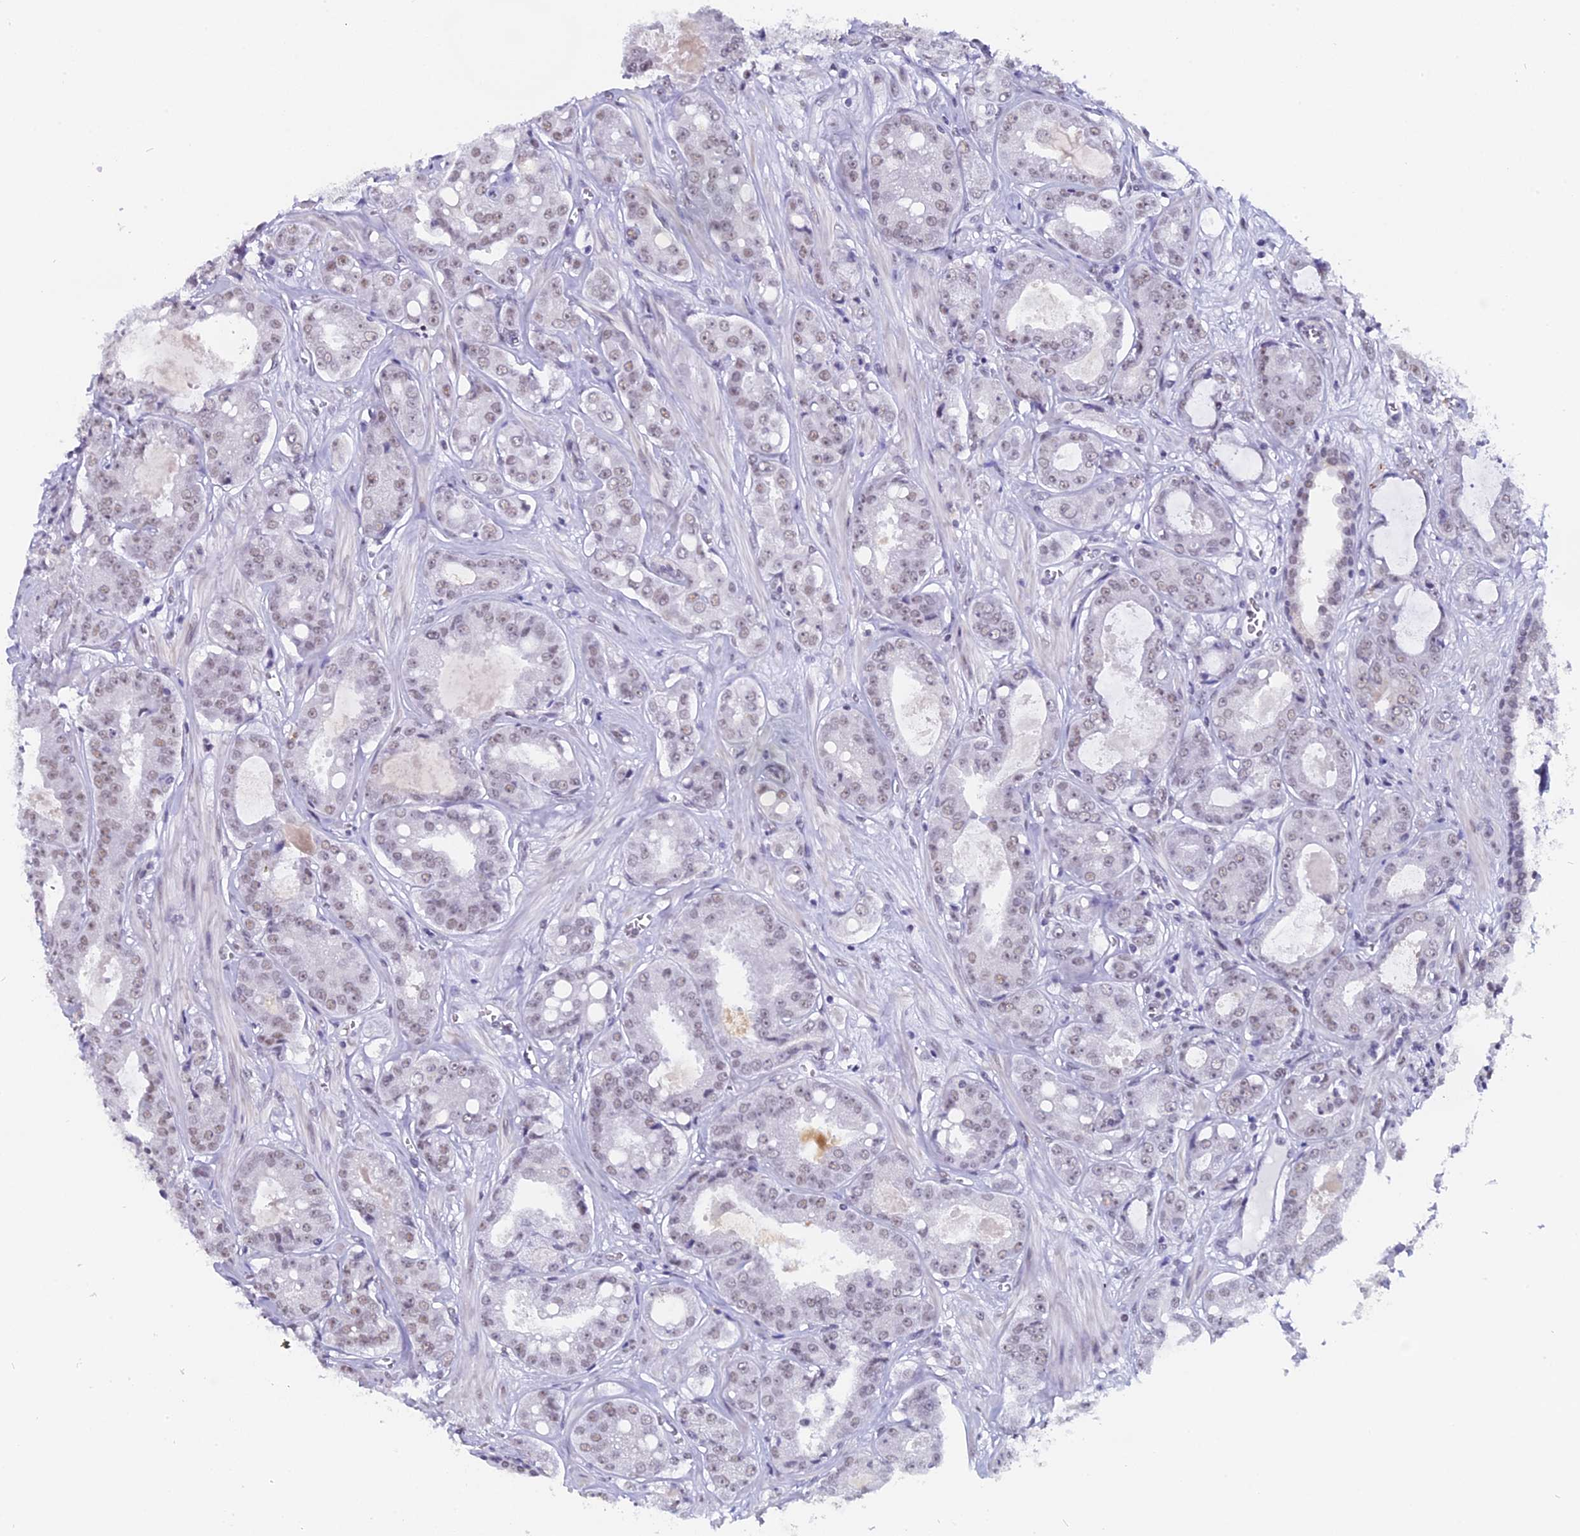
{"staining": {"intensity": "weak", "quantity": "25%-75%", "location": "nuclear"}, "tissue": "prostate cancer", "cell_type": "Tumor cells", "image_type": "cancer", "snomed": [{"axis": "morphology", "description": "Adenocarcinoma, High grade"}, {"axis": "topography", "description": "Prostate"}], "caption": "IHC staining of prostate adenocarcinoma (high-grade), which demonstrates low levels of weak nuclear positivity in approximately 25%-75% of tumor cells indicating weak nuclear protein positivity. The staining was performed using DAB (brown) for protein detection and nuclei were counterstained in hematoxylin (blue).", "gene": "CD2BP2", "patient": {"sex": "male", "age": 74}}